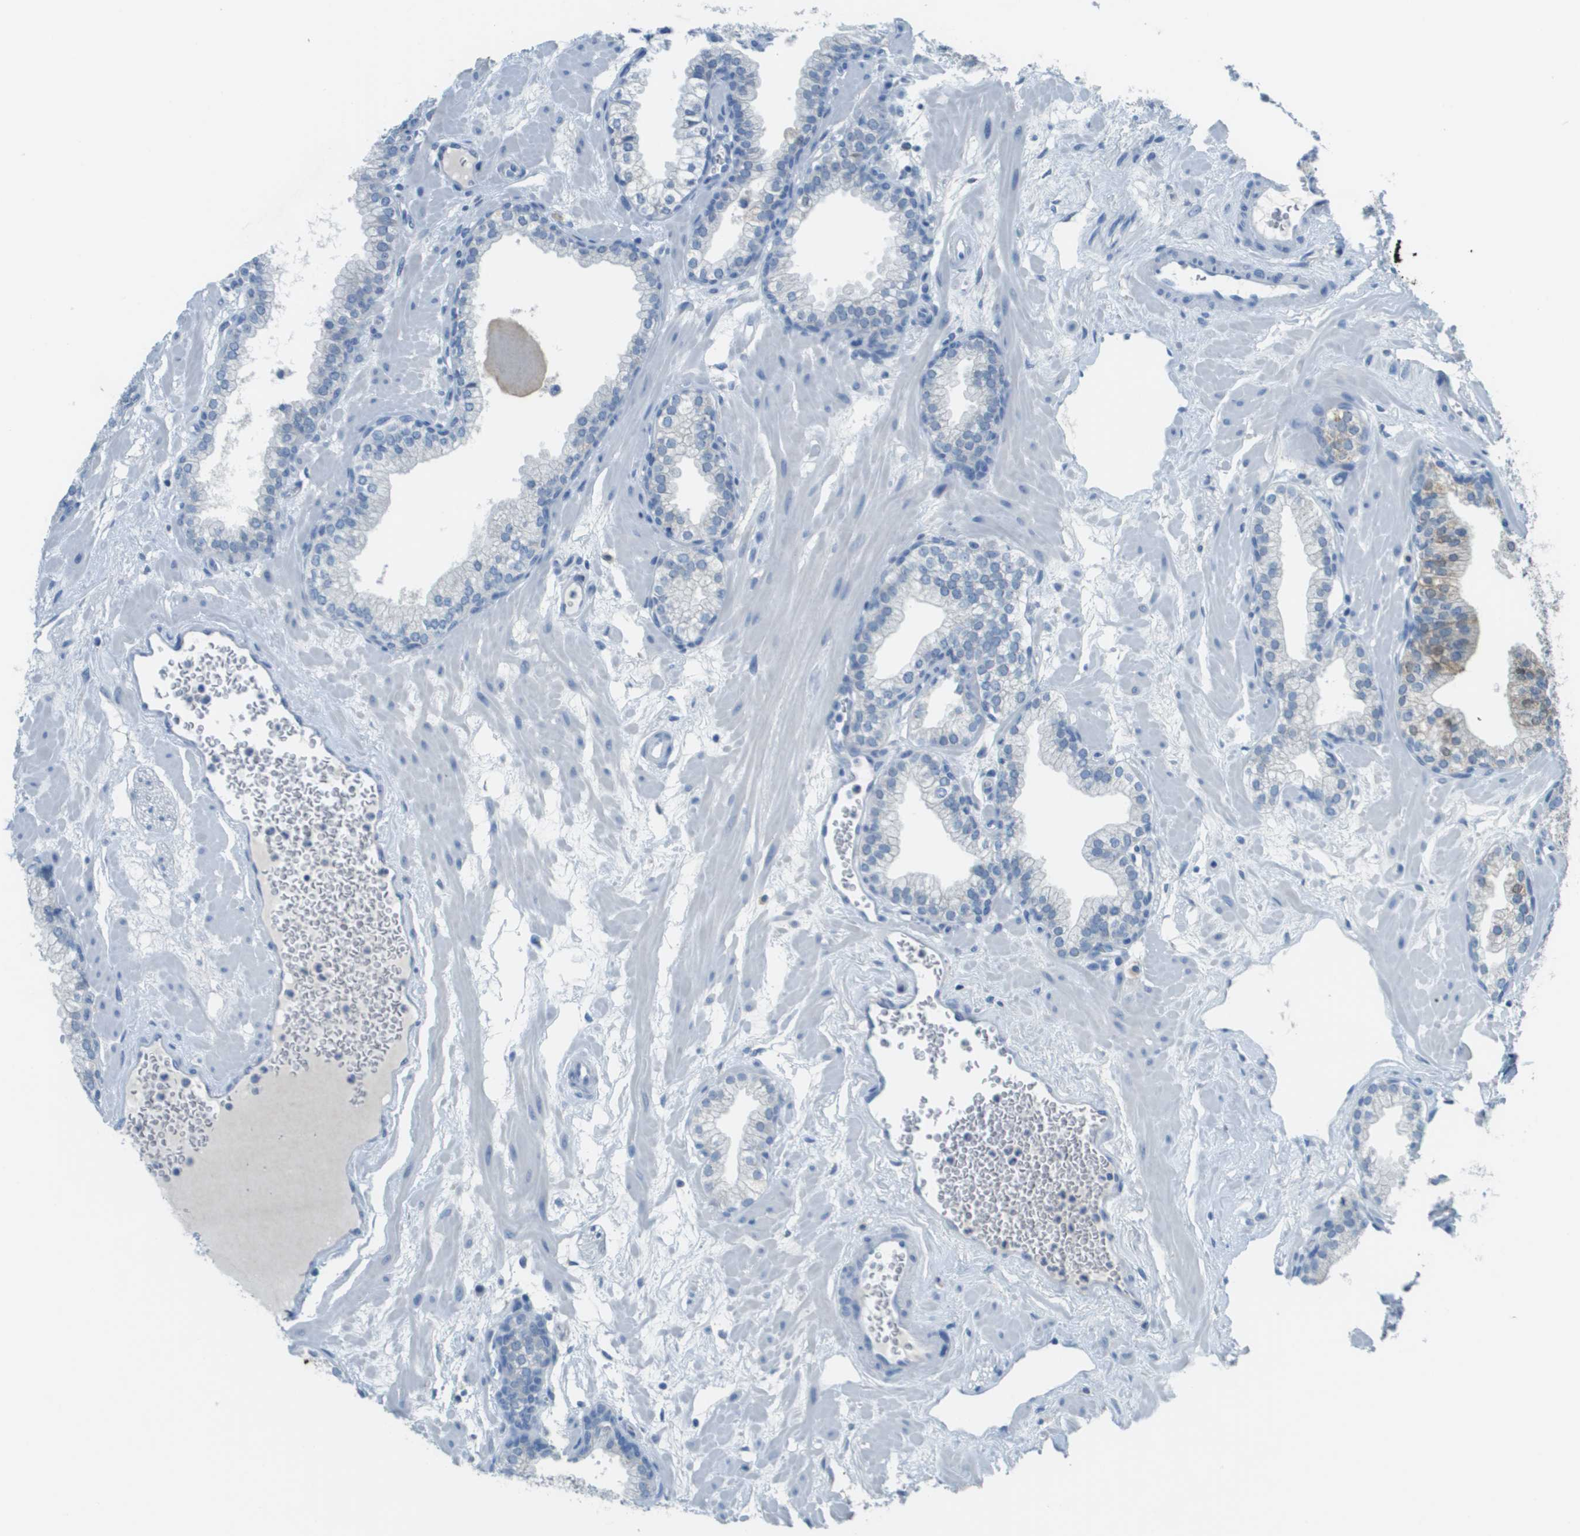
{"staining": {"intensity": "weak", "quantity": "<25%", "location": "cytoplasmic/membranous"}, "tissue": "prostate", "cell_type": "Glandular cells", "image_type": "normal", "snomed": [{"axis": "morphology", "description": "Normal tissue, NOS"}, {"axis": "morphology", "description": "Urothelial carcinoma, Low grade"}, {"axis": "topography", "description": "Urinary bladder"}, {"axis": "topography", "description": "Prostate"}], "caption": "Benign prostate was stained to show a protein in brown. There is no significant expression in glandular cells. (Stains: DAB (3,3'-diaminobenzidine) immunohistochemistry with hematoxylin counter stain, Microscopy: brightfield microscopy at high magnification).", "gene": "PTGDR2", "patient": {"sex": "male", "age": 60}}